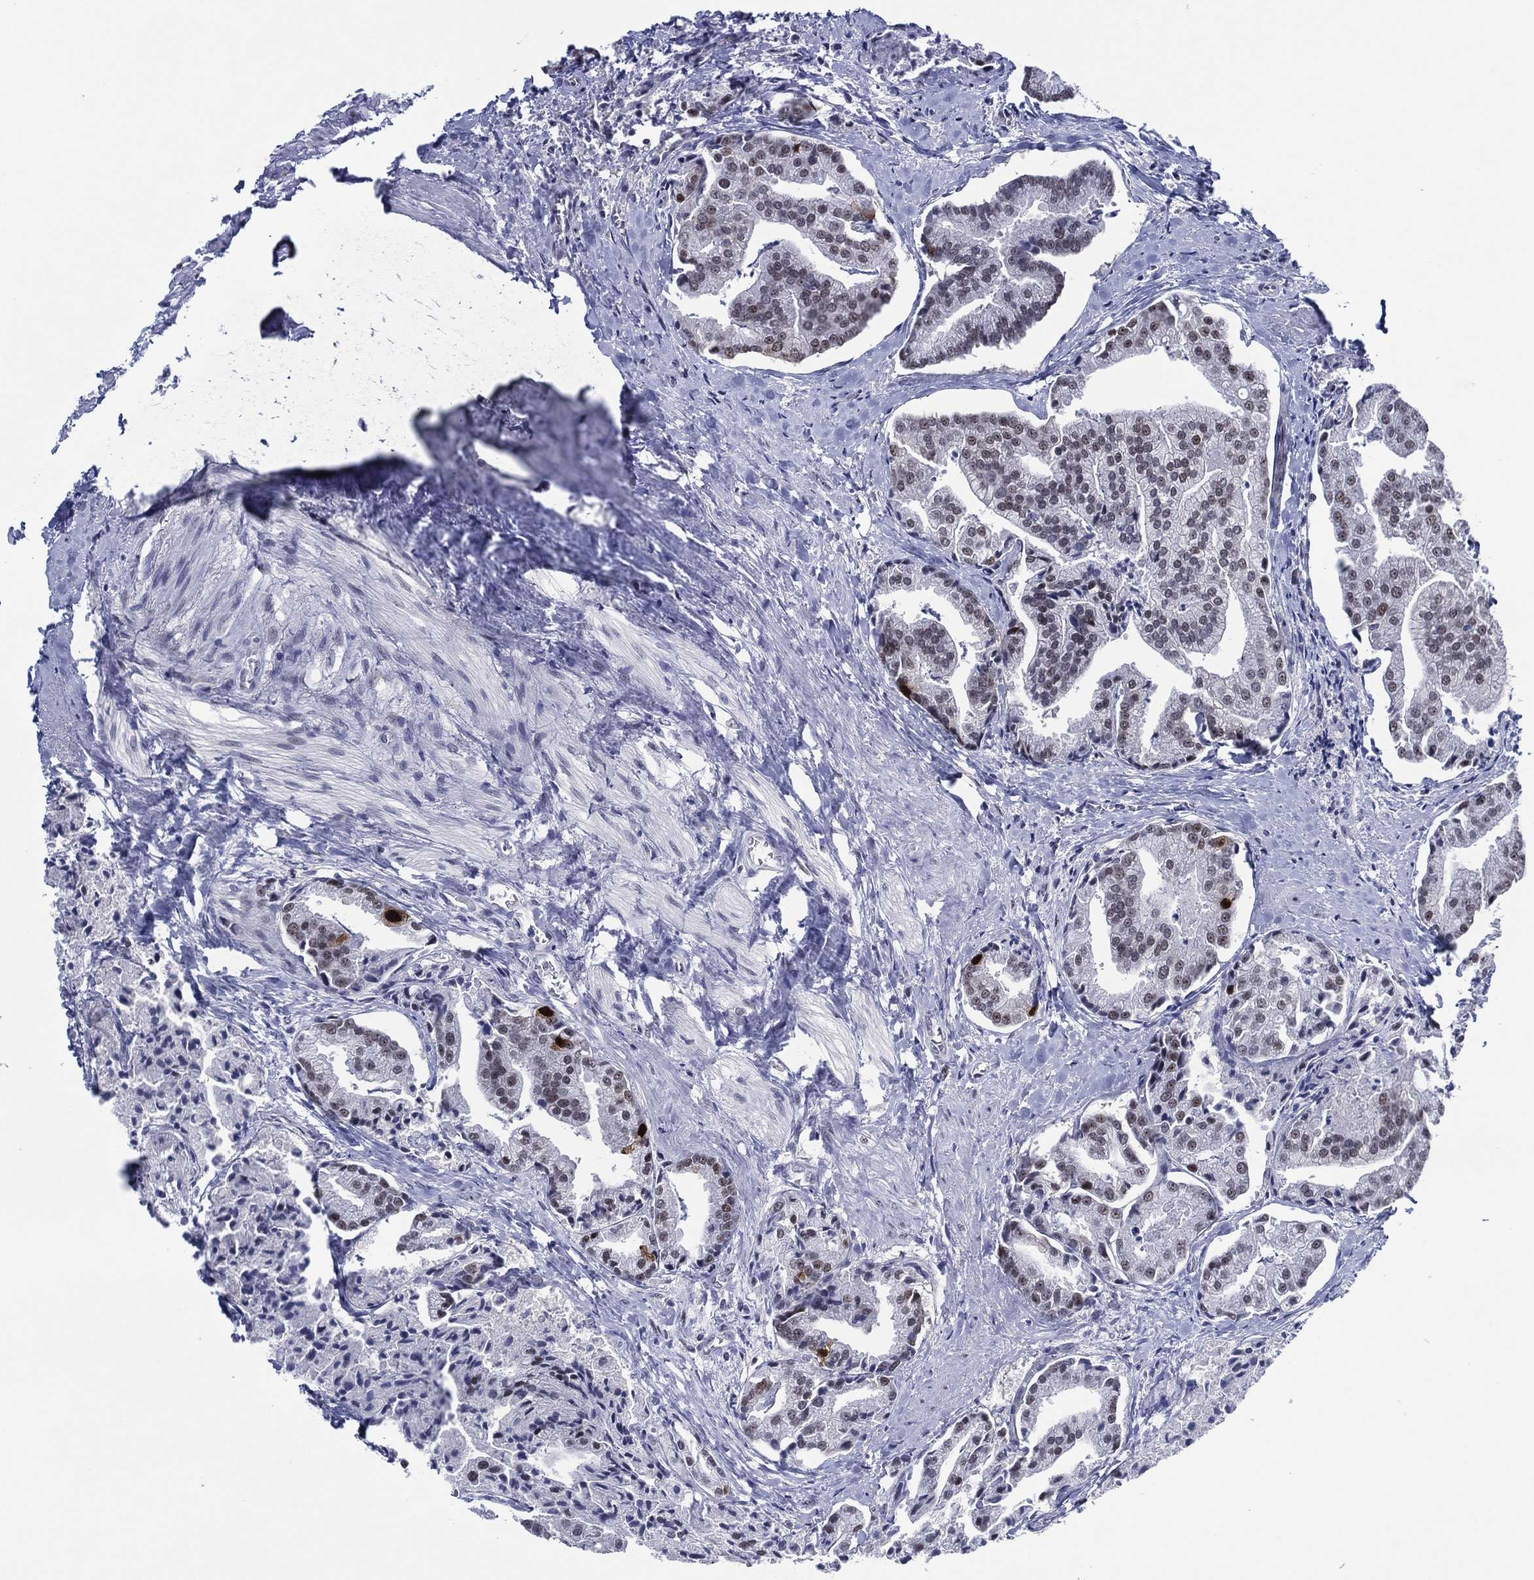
{"staining": {"intensity": "strong", "quantity": "<25%", "location": "nuclear"}, "tissue": "prostate cancer", "cell_type": "Tumor cells", "image_type": "cancer", "snomed": [{"axis": "morphology", "description": "Adenocarcinoma, NOS"}, {"axis": "topography", "description": "Prostate and seminal vesicle, NOS"}, {"axis": "topography", "description": "Prostate"}], "caption": "Tumor cells exhibit medium levels of strong nuclear positivity in approximately <25% of cells in human prostate cancer.", "gene": "GATA6", "patient": {"sex": "male", "age": 44}}